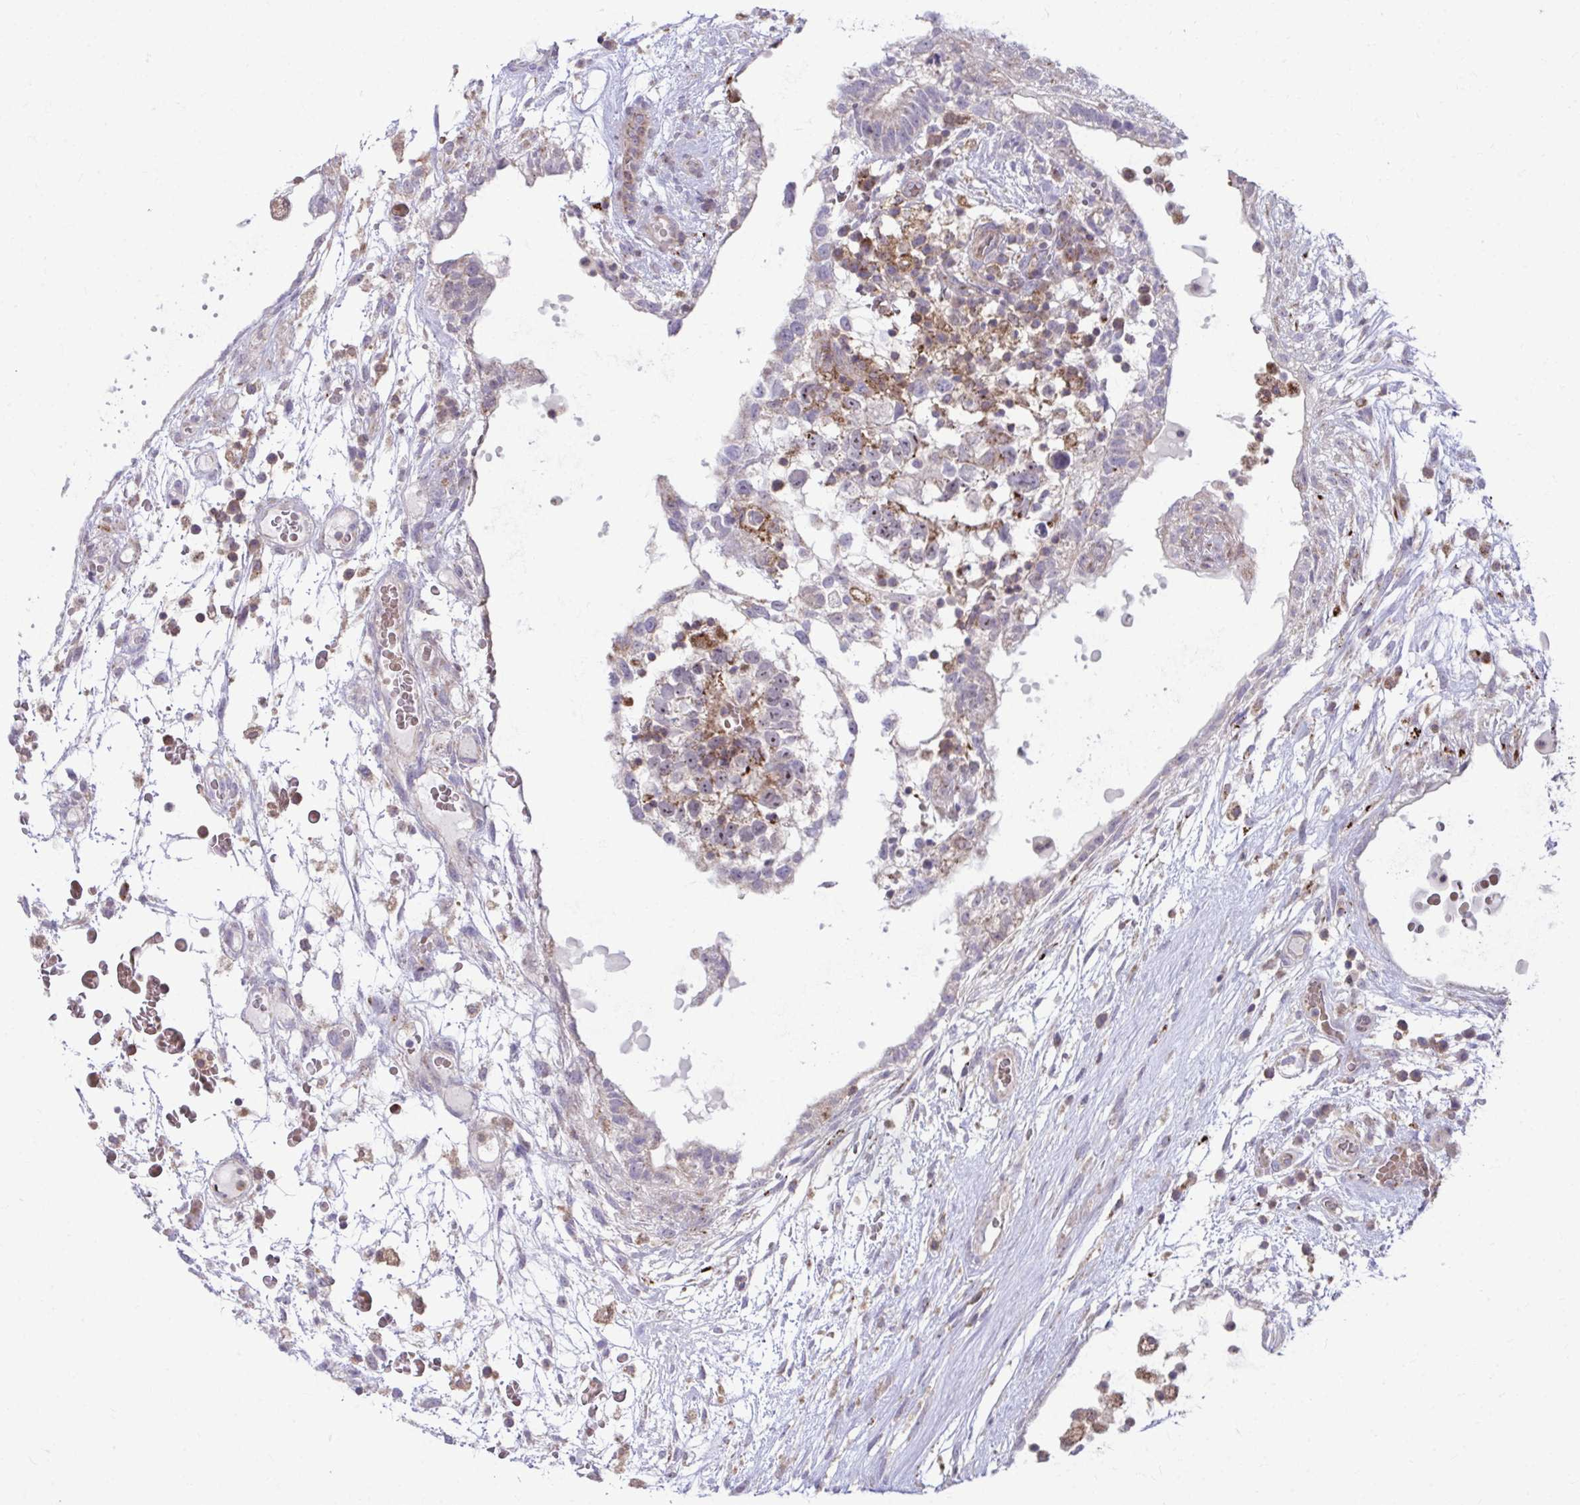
{"staining": {"intensity": "negative", "quantity": "none", "location": "none"}, "tissue": "testis cancer", "cell_type": "Tumor cells", "image_type": "cancer", "snomed": [{"axis": "morphology", "description": "Carcinoma, Embryonal, NOS"}, {"axis": "topography", "description": "Testis"}], "caption": "DAB immunohistochemical staining of testis embryonal carcinoma displays no significant expression in tumor cells.", "gene": "C16orf54", "patient": {"sex": "male", "age": 32}}